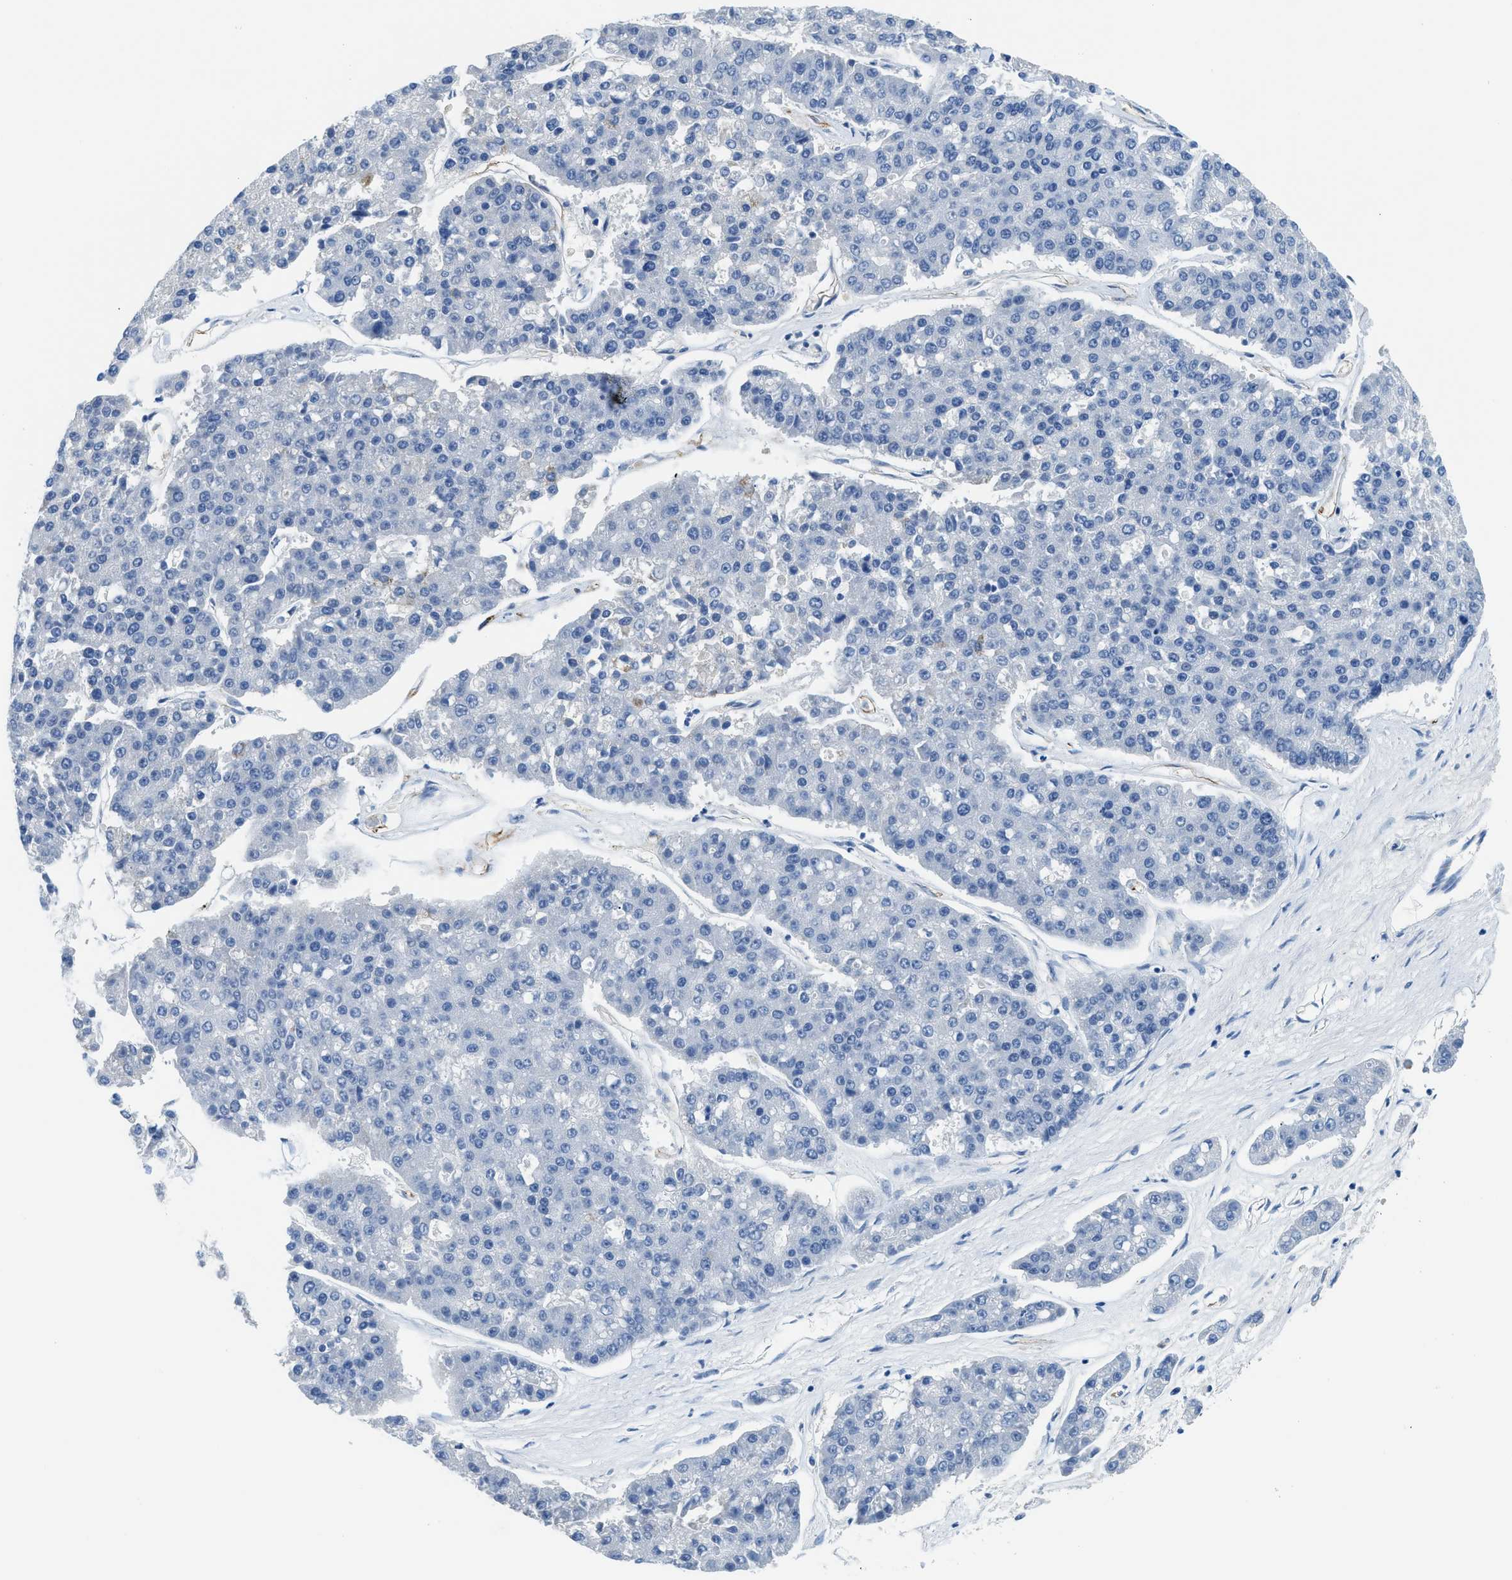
{"staining": {"intensity": "negative", "quantity": "none", "location": "none"}, "tissue": "pancreatic cancer", "cell_type": "Tumor cells", "image_type": "cancer", "snomed": [{"axis": "morphology", "description": "Adenocarcinoma, NOS"}, {"axis": "topography", "description": "Pancreas"}], "caption": "Immunohistochemistry (IHC) photomicrograph of pancreatic adenocarcinoma stained for a protein (brown), which displays no expression in tumor cells.", "gene": "MBL2", "patient": {"sex": "male", "age": 50}}